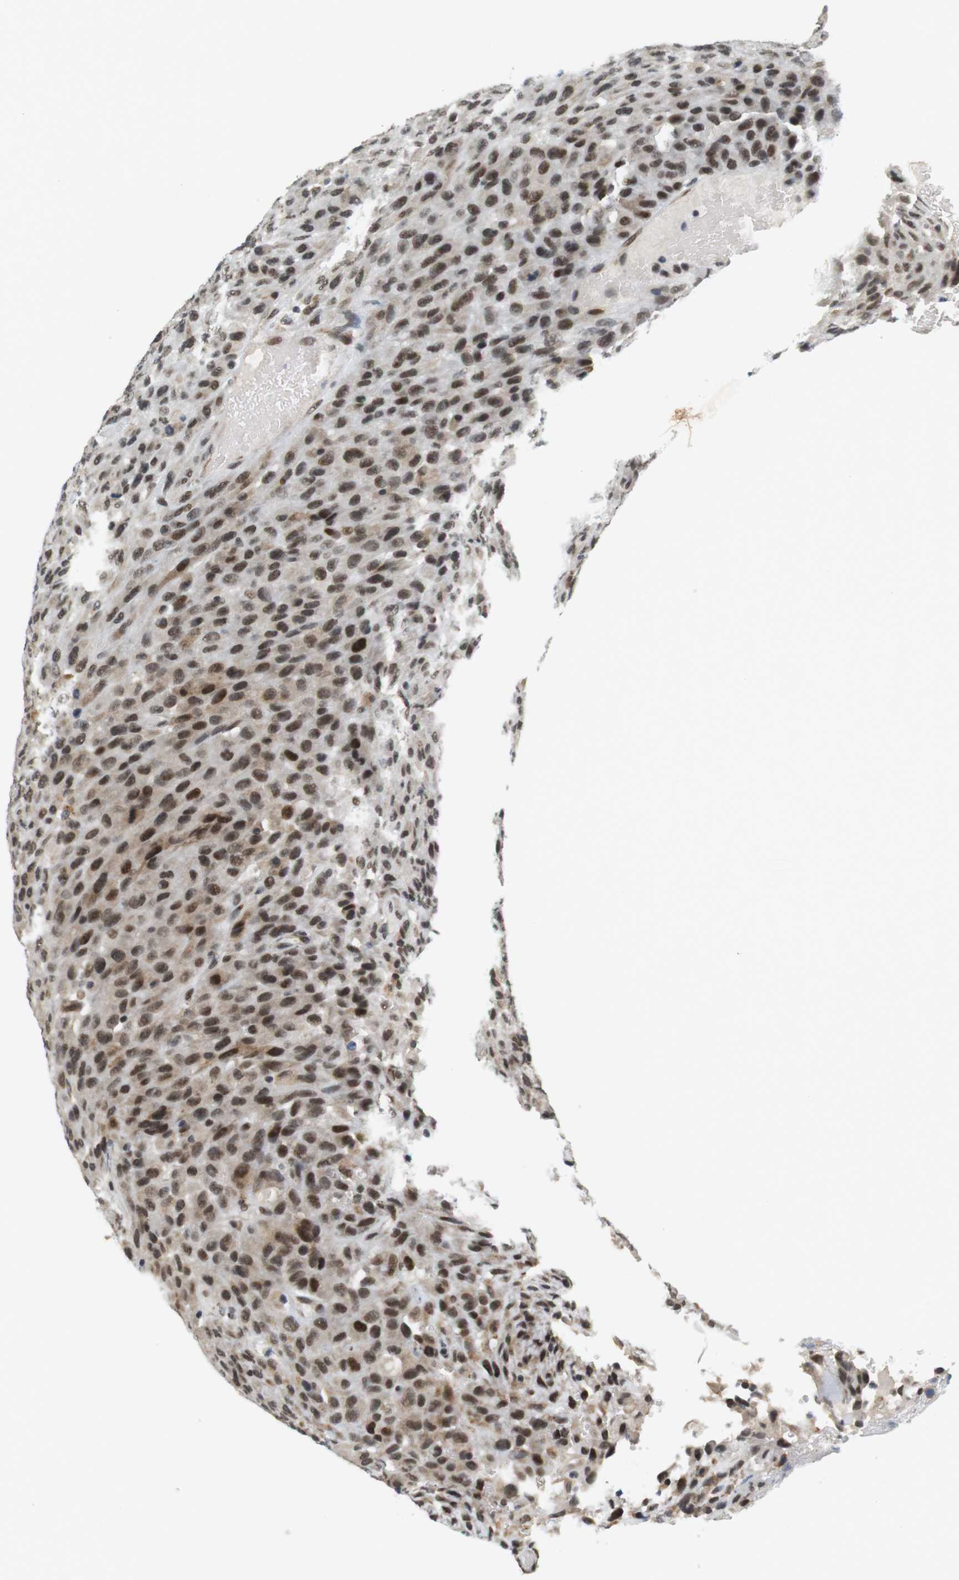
{"staining": {"intensity": "strong", "quantity": ">75%", "location": "nuclear"}, "tissue": "urothelial cancer", "cell_type": "Tumor cells", "image_type": "cancer", "snomed": [{"axis": "morphology", "description": "Urothelial carcinoma, High grade"}, {"axis": "topography", "description": "Urinary bladder"}], "caption": "Strong nuclear positivity for a protein is identified in about >75% of tumor cells of high-grade urothelial carcinoma using immunohistochemistry (IHC).", "gene": "RNF38", "patient": {"sex": "male", "age": 66}}